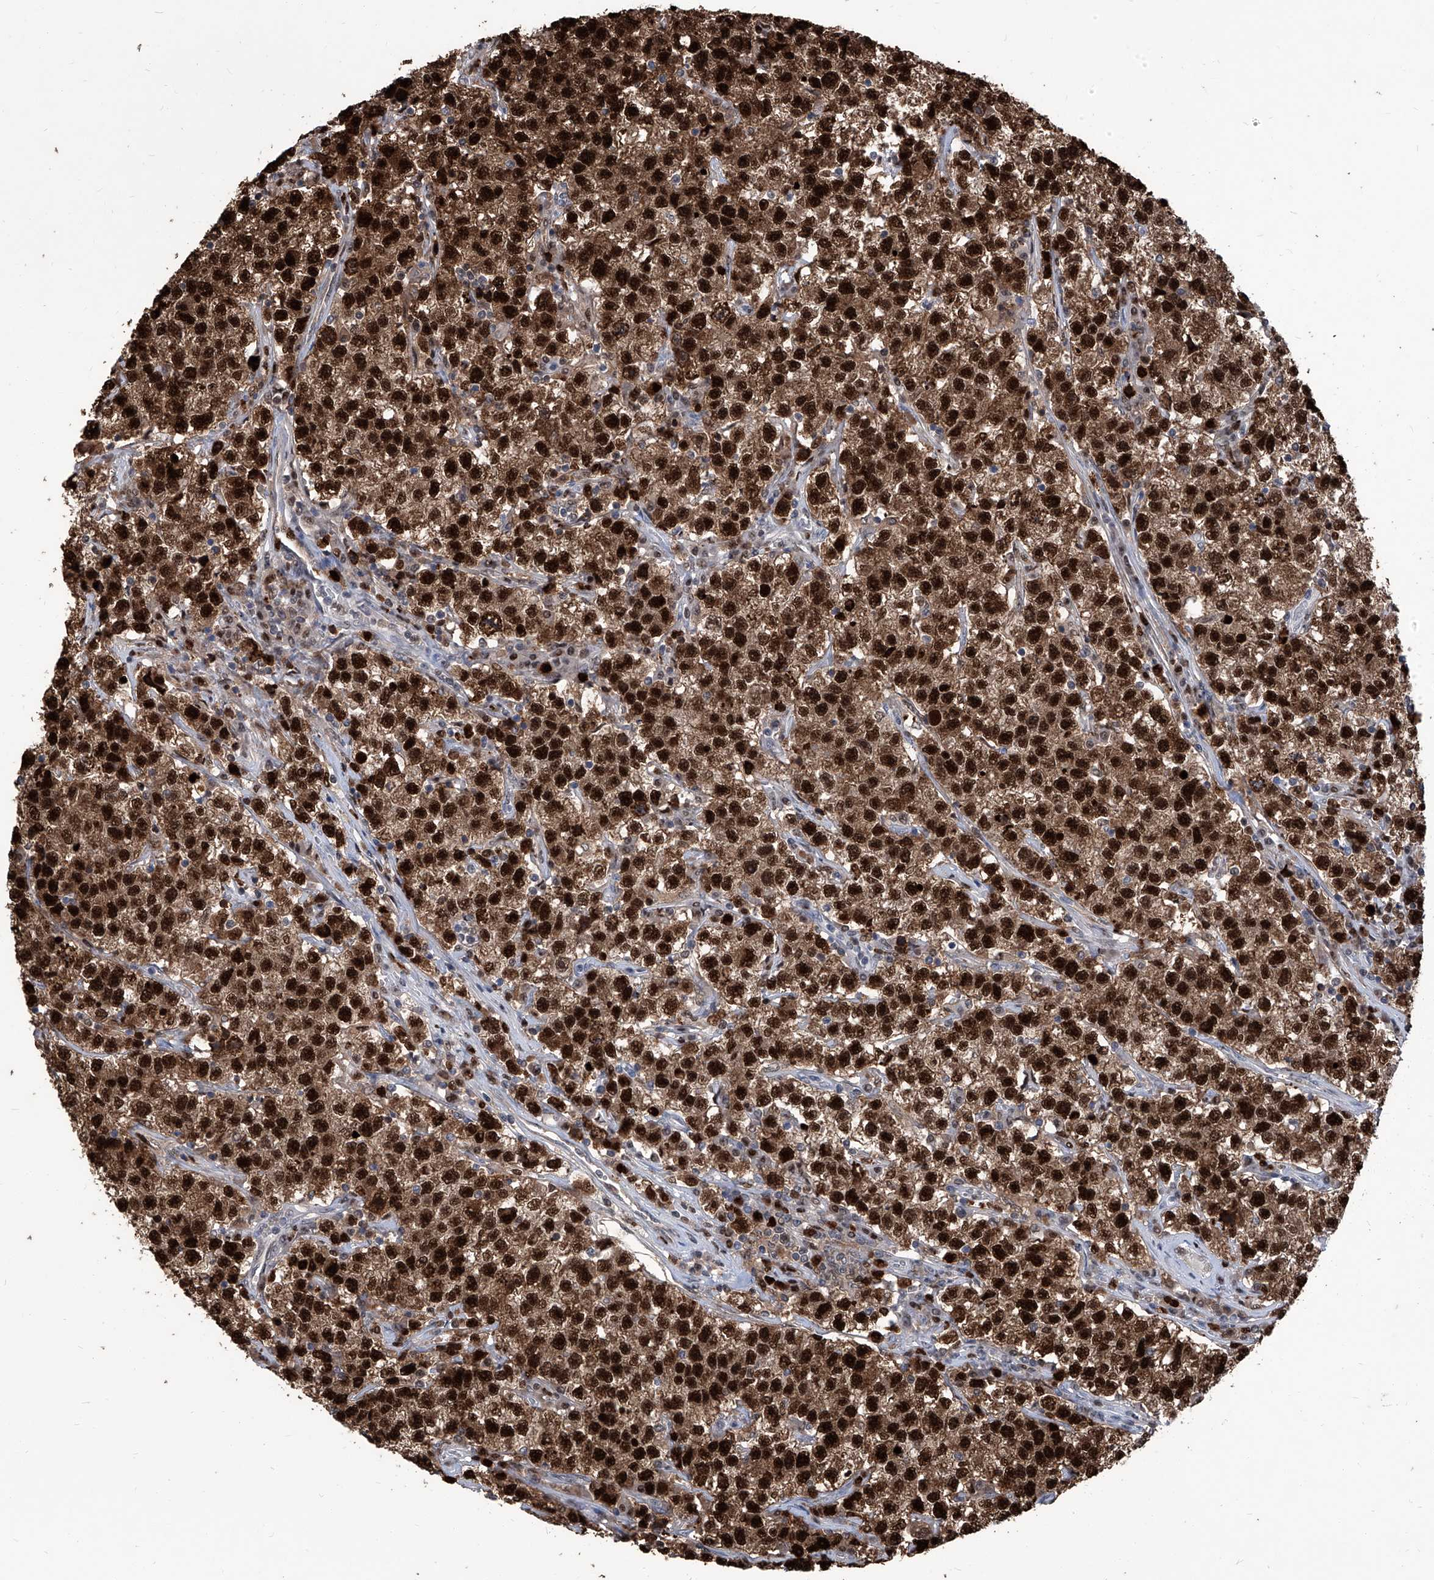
{"staining": {"intensity": "strong", "quantity": ">75%", "location": "cytoplasmic/membranous,nuclear"}, "tissue": "testis cancer", "cell_type": "Tumor cells", "image_type": "cancer", "snomed": [{"axis": "morphology", "description": "Seminoma, NOS"}, {"axis": "topography", "description": "Testis"}], "caption": "A brown stain highlights strong cytoplasmic/membranous and nuclear staining of a protein in human seminoma (testis) tumor cells. Immunohistochemistry (ihc) stains the protein in brown and the nuclei are stained blue.", "gene": "PCNA", "patient": {"sex": "male", "age": 22}}